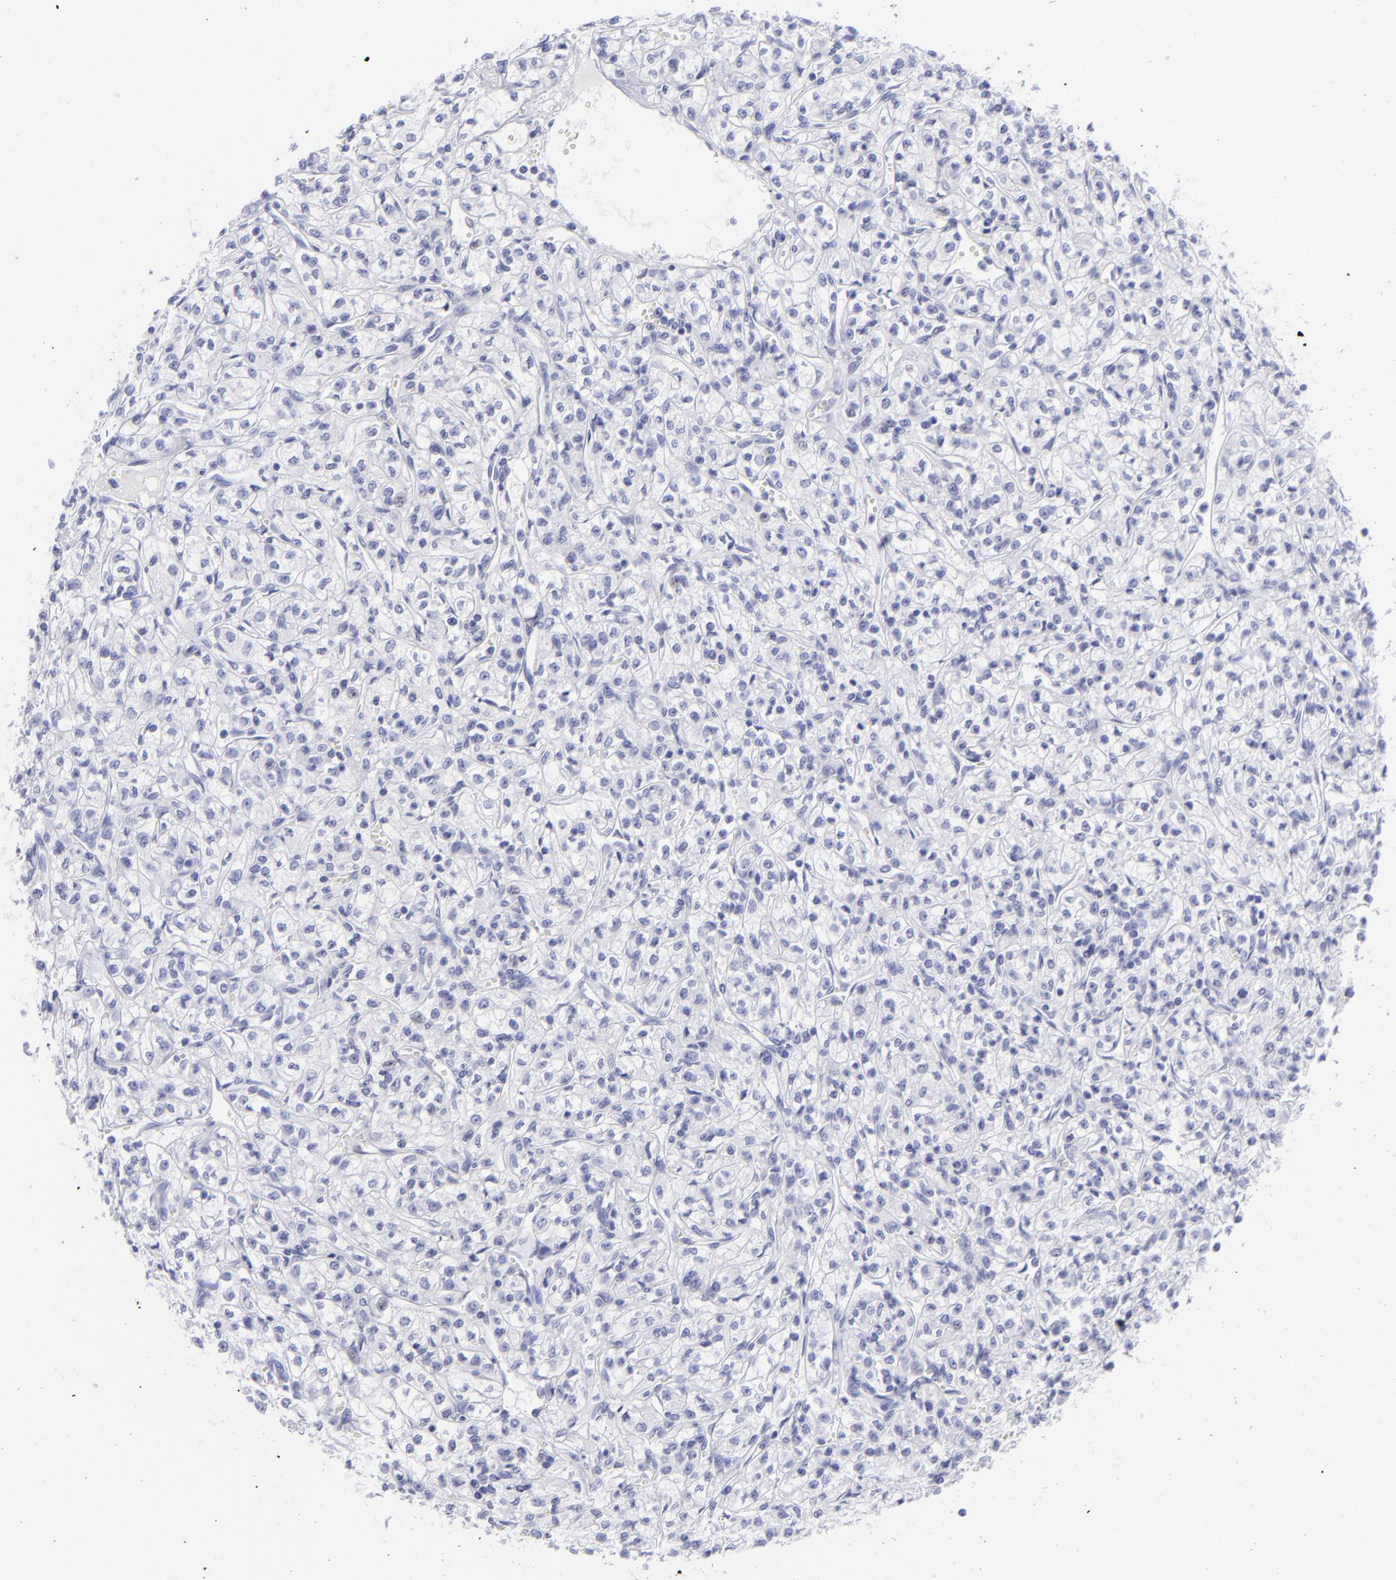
{"staining": {"intensity": "negative", "quantity": "none", "location": "none"}, "tissue": "renal cancer", "cell_type": "Tumor cells", "image_type": "cancer", "snomed": [{"axis": "morphology", "description": "Adenocarcinoma, NOS"}, {"axis": "topography", "description": "Kidney"}], "caption": "Tumor cells show no significant positivity in renal cancer (adenocarcinoma). (DAB immunohistochemistry, high magnification).", "gene": "SLC1A2", "patient": {"sex": "male", "age": 61}}